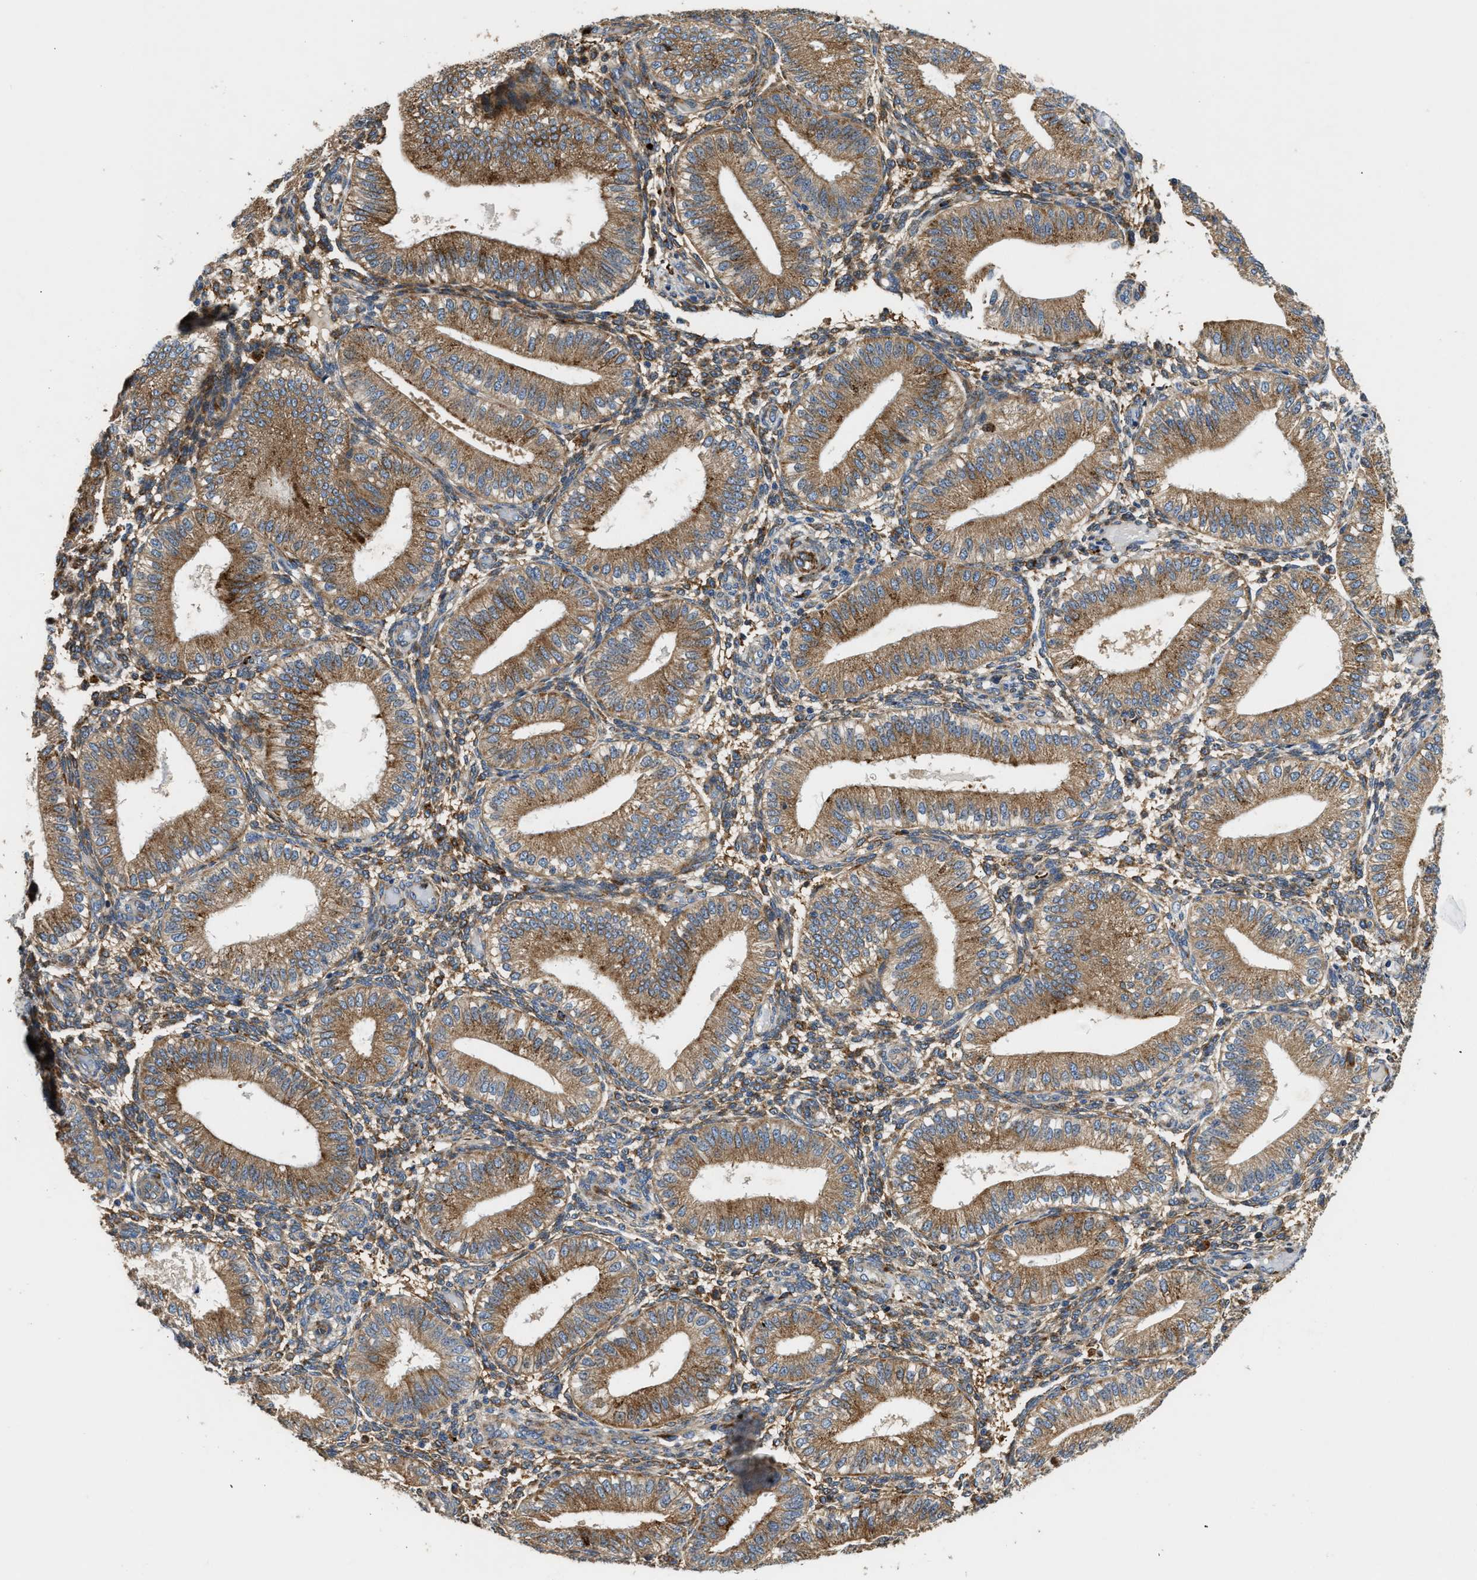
{"staining": {"intensity": "moderate", "quantity": ">75%", "location": "cytoplasmic/membranous"}, "tissue": "endometrium", "cell_type": "Cells in endometrial stroma", "image_type": "normal", "snomed": [{"axis": "morphology", "description": "Normal tissue, NOS"}, {"axis": "topography", "description": "Endometrium"}], "caption": "Moderate cytoplasmic/membranous expression for a protein is appreciated in about >75% of cells in endometrial stroma of unremarkable endometrium using IHC.", "gene": "AMZ1", "patient": {"sex": "female", "age": 39}}